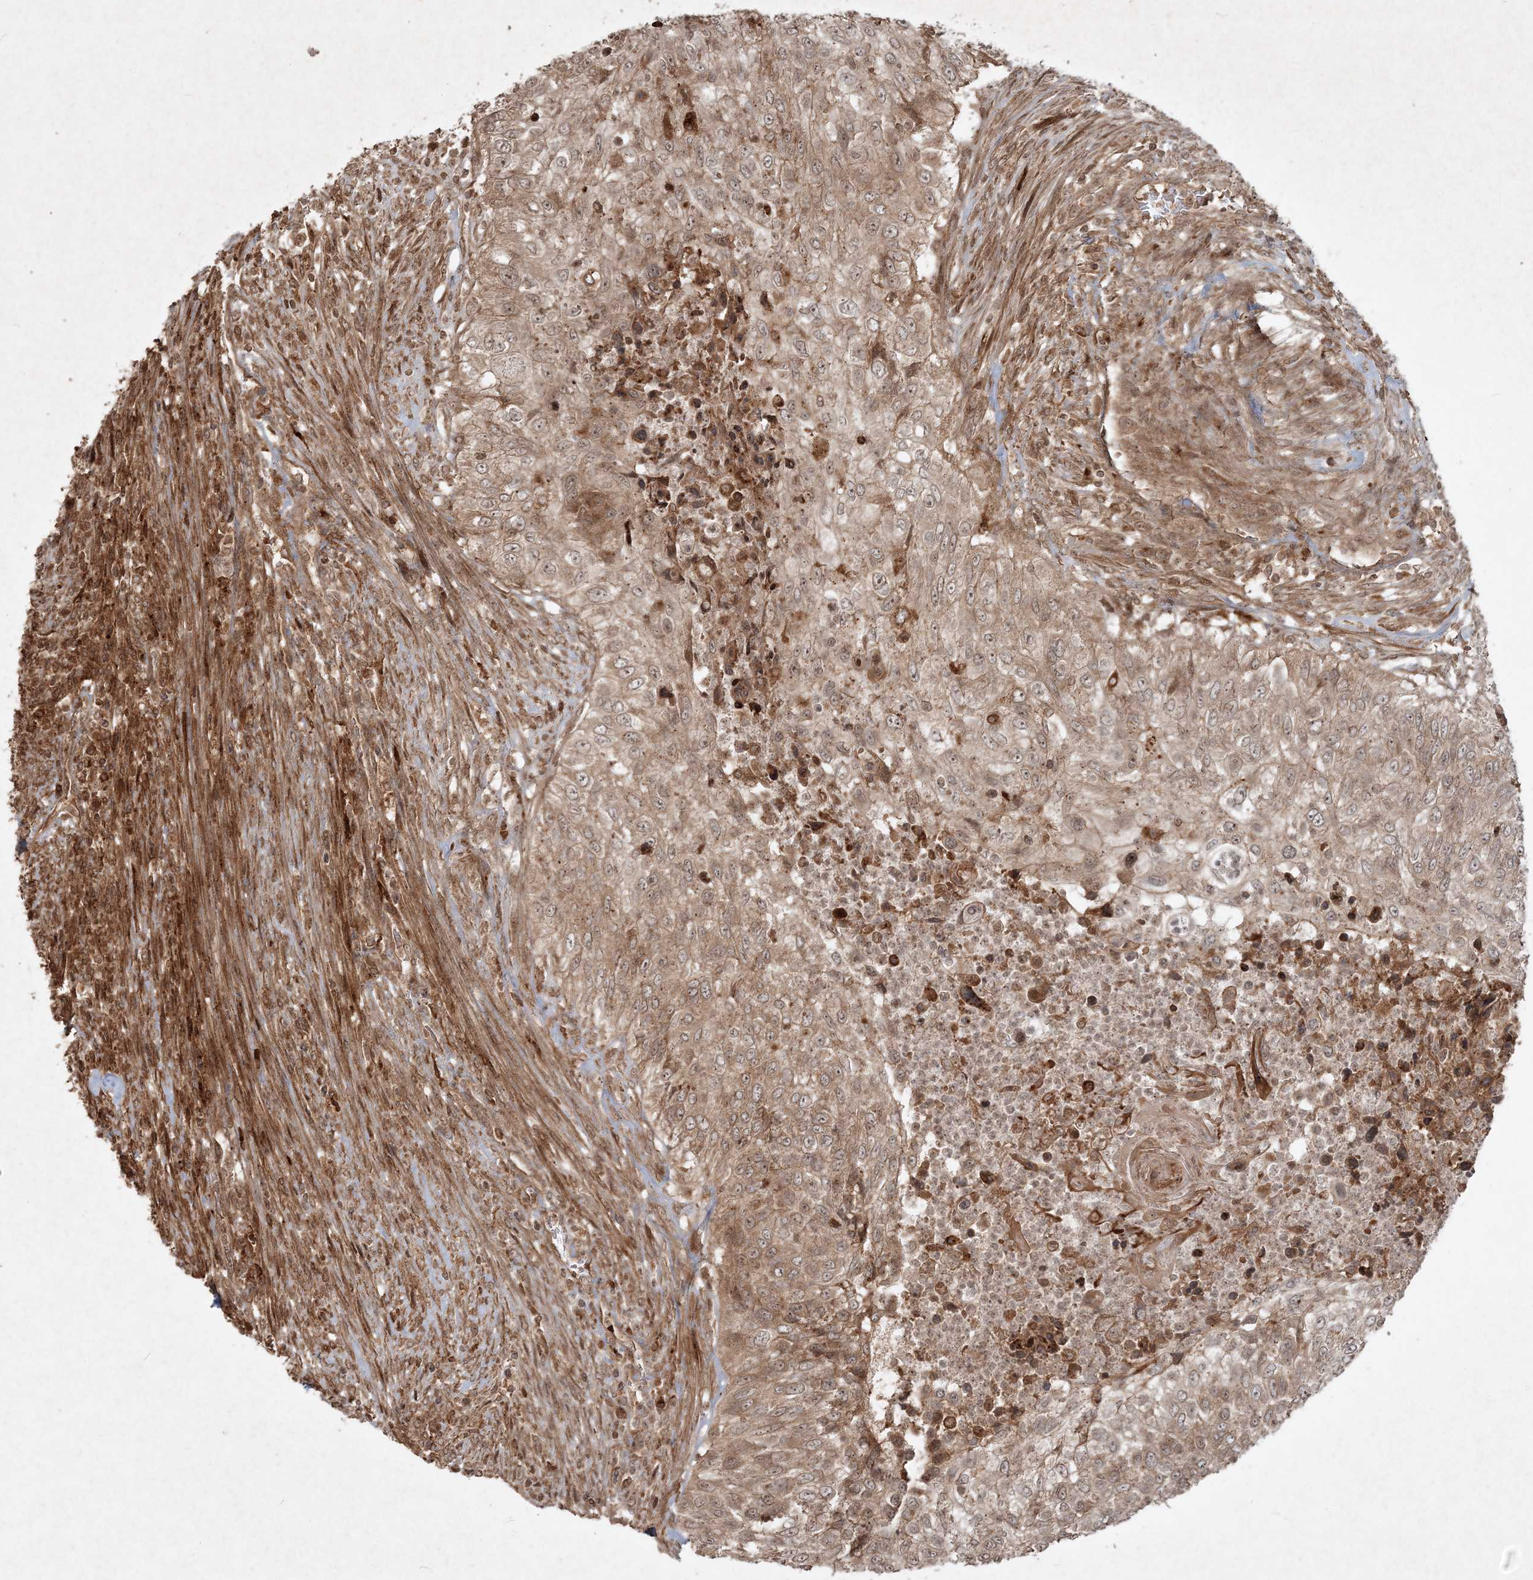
{"staining": {"intensity": "weak", "quantity": ">75%", "location": "cytoplasmic/membranous"}, "tissue": "urothelial cancer", "cell_type": "Tumor cells", "image_type": "cancer", "snomed": [{"axis": "morphology", "description": "Urothelial carcinoma, High grade"}, {"axis": "topography", "description": "Urinary bladder"}], "caption": "Protein staining shows weak cytoplasmic/membranous positivity in about >75% of tumor cells in urothelial cancer.", "gene": "NARS1", "patient": {"sex": "female", "age": 60}}